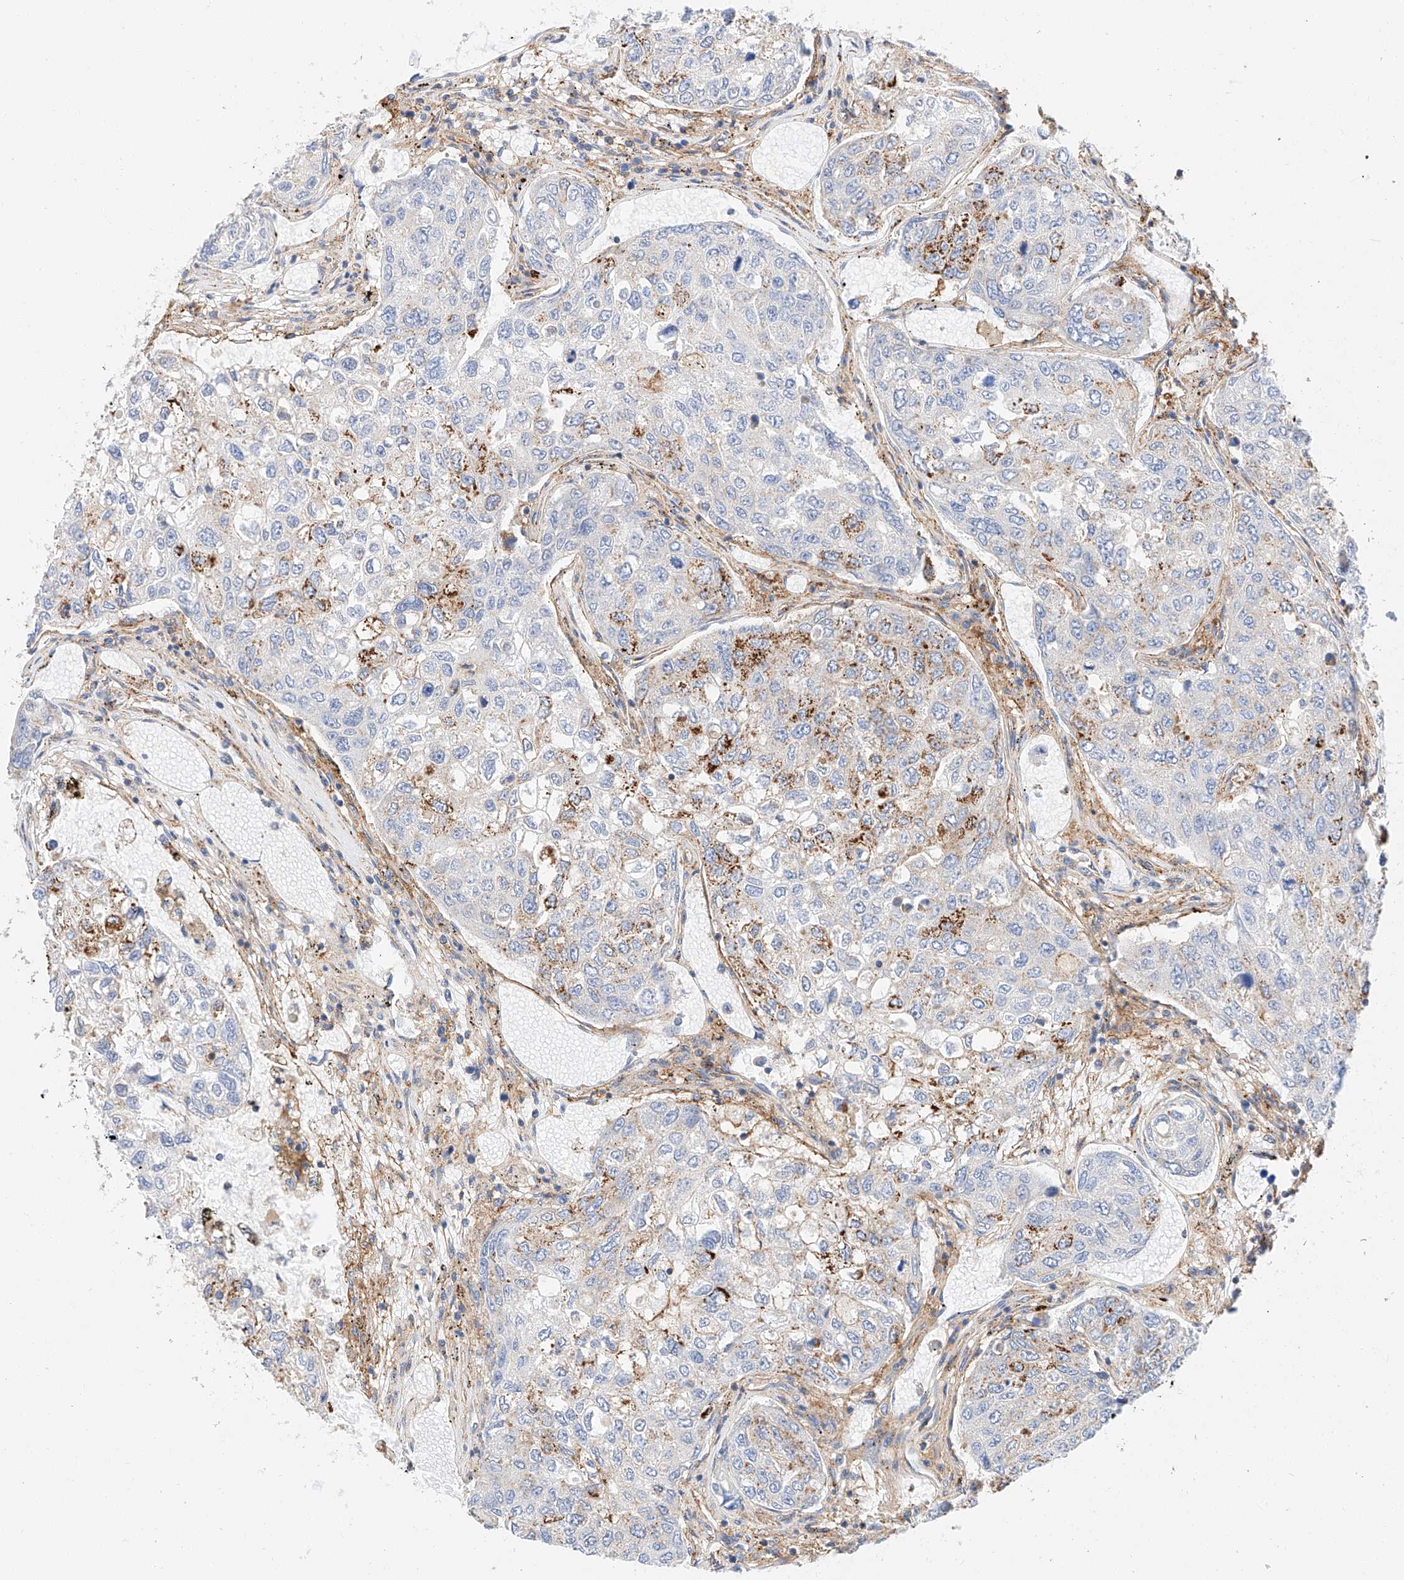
{"staining": {"intensity": "moderate", "quantity": "<25%", "location": "cytoplasmic/membranous"}, "tissue": "urothelial cancer", "cell_type": "Tumor cells", "image_type": "cancer", "snomed": [{"axis": "morphology", "description": "Urothelial carcinoma, High grade"}, {"axis": "topography", "description": "Lymph node"}, {"axis": "topography", "description": "Urinary bladder"}], "caption": "Immunohistochemistry histopathology image of neoplastic tissue: human high-grade urothelial carcinoma stained using IHC reveals low levels of moderate protein expression localized specifically in the cytoplasmic/membranous of tumor cells, appearing as a cytoplasmic/membranous brown color.", "gene": "HAUS4", "patient": {"sex": "male", "age": 51}}